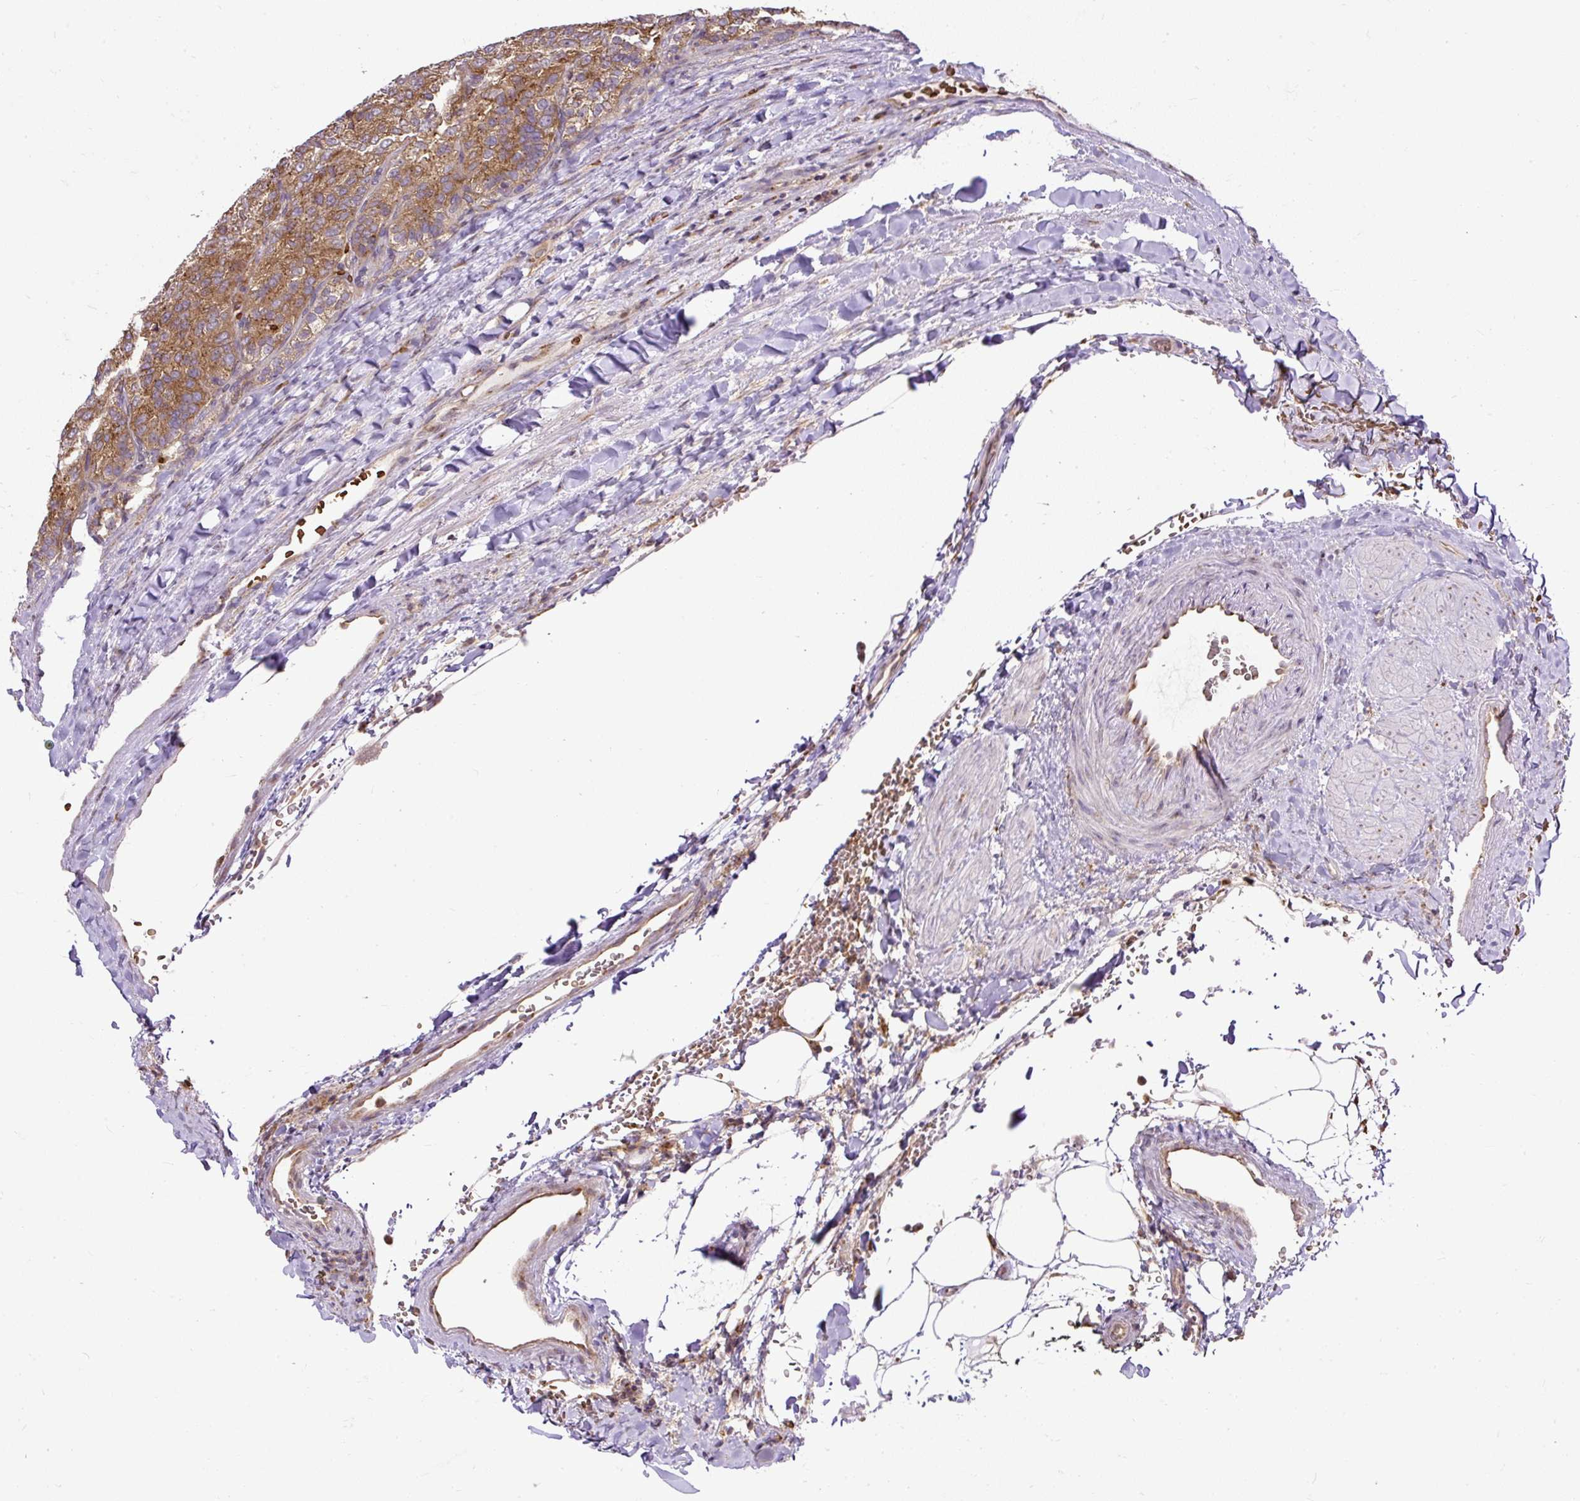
{"staining": {"intensity": "moderate", "quantity": "25%-75%", "location": "cytoplasmic/membranous"}, "tissue": "renal cancer", "cell_type": "Tumor cells", "image_type": "cancer", "snomed": [{"axis": "morphology", "description": "Adenocarcinoma, NOS"}, {"axis": "topography", "description": "Kidney"}], "caption": "Immunohistochemical staining of human renal cancer (adenocarcinoma) demonstrates medium levels of moderate cytoplasmic/membranous protein staining in approximately 25%-75% of tumor cells.", "gene": "SMC4", "patient": {"sex": "female", "age": 63}}